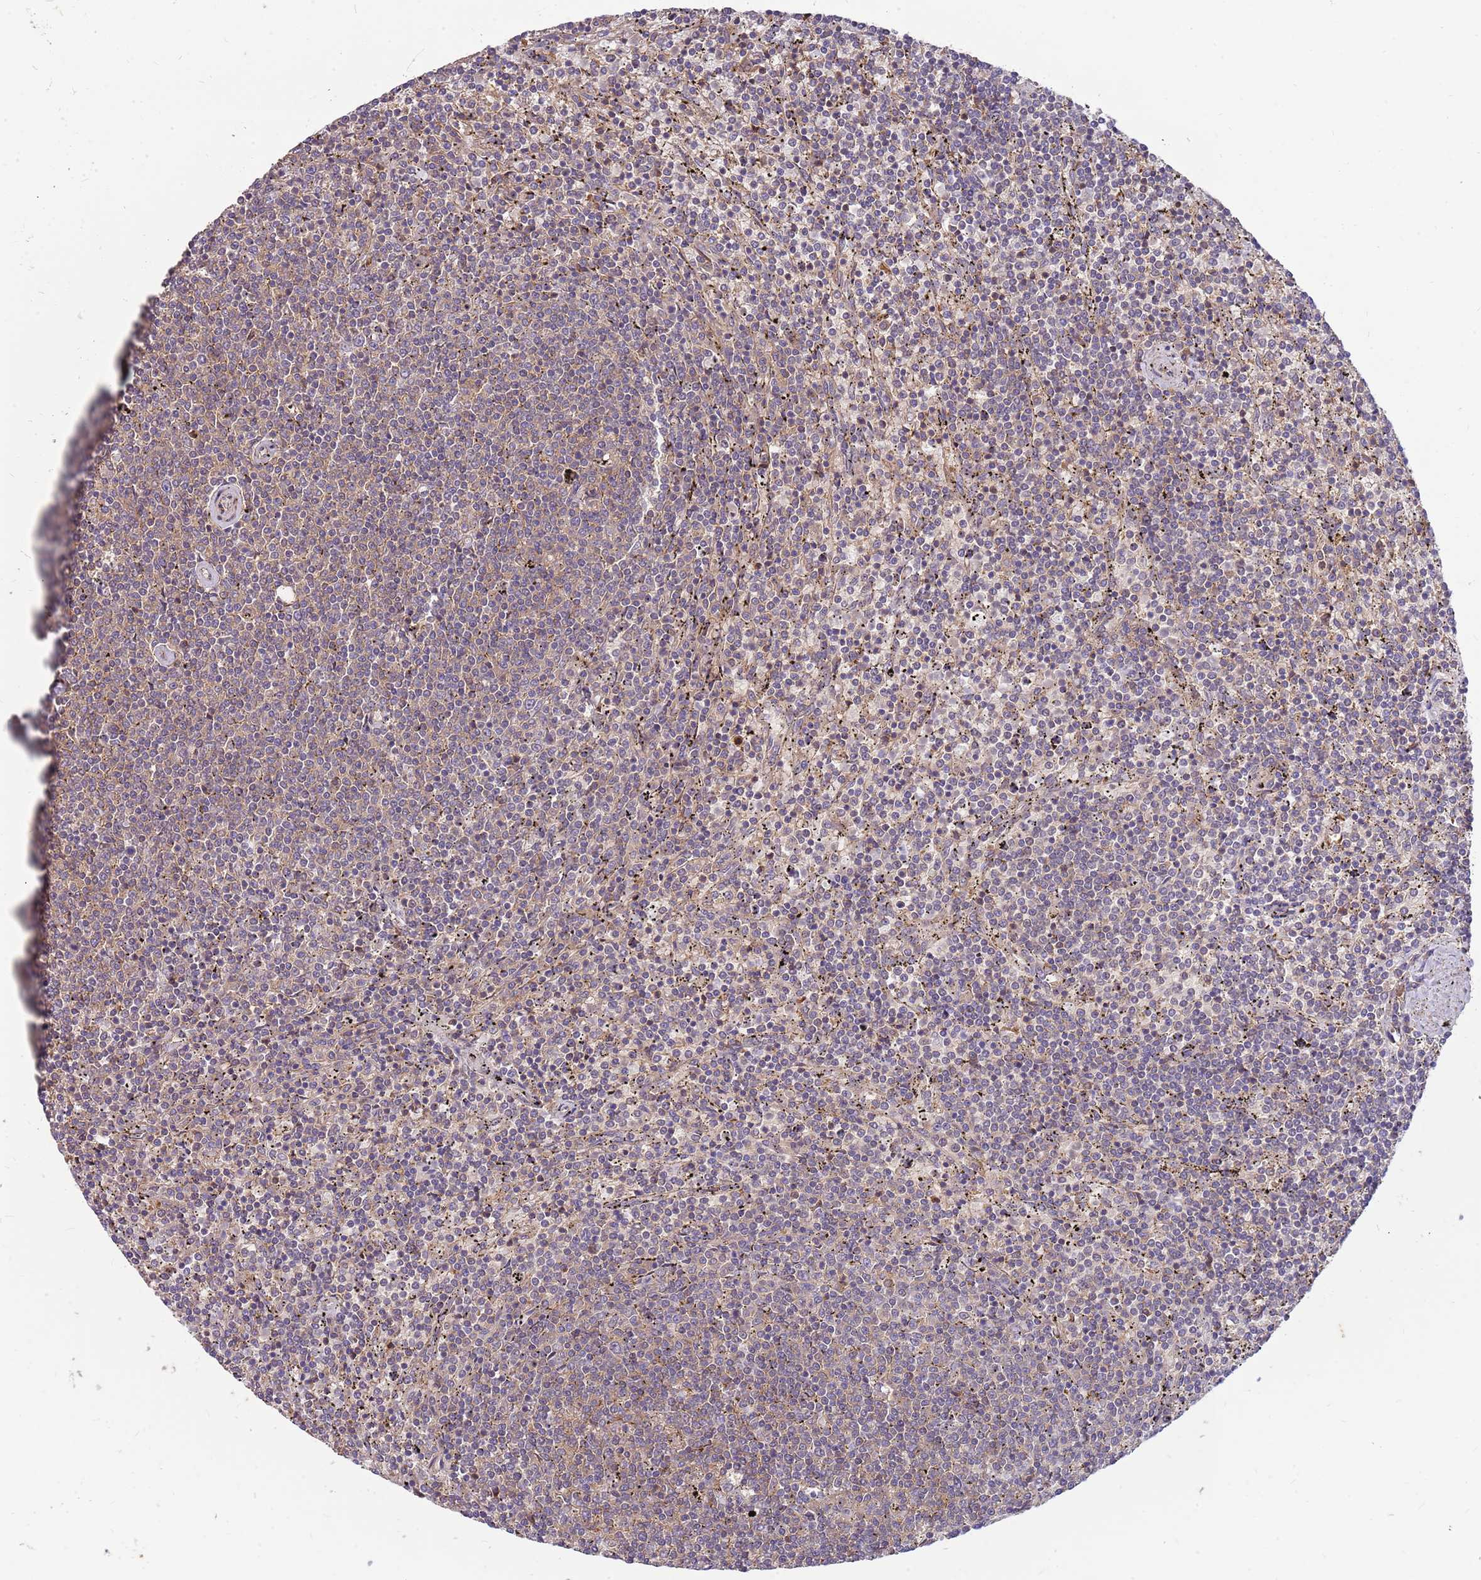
{"staining": {"intensity": "negative", "quantity": "none", "location": "none"}, "tissue": "lymphoma", "cell_type": "Tumor cells", "image_type": "cancer", "snomed": [{"axis": "morphology", "description": "Malignant lymphoma, non-Hodgkin's type, Low grade"}, {"axis": "topography", "description": "Spleen"}], "caption": "Lymphoma was stained to show a protein in brown. There is no significant positivity in tumor cells.", "gene": "MVD", "patient": {"sex": "female", "age": 50}}